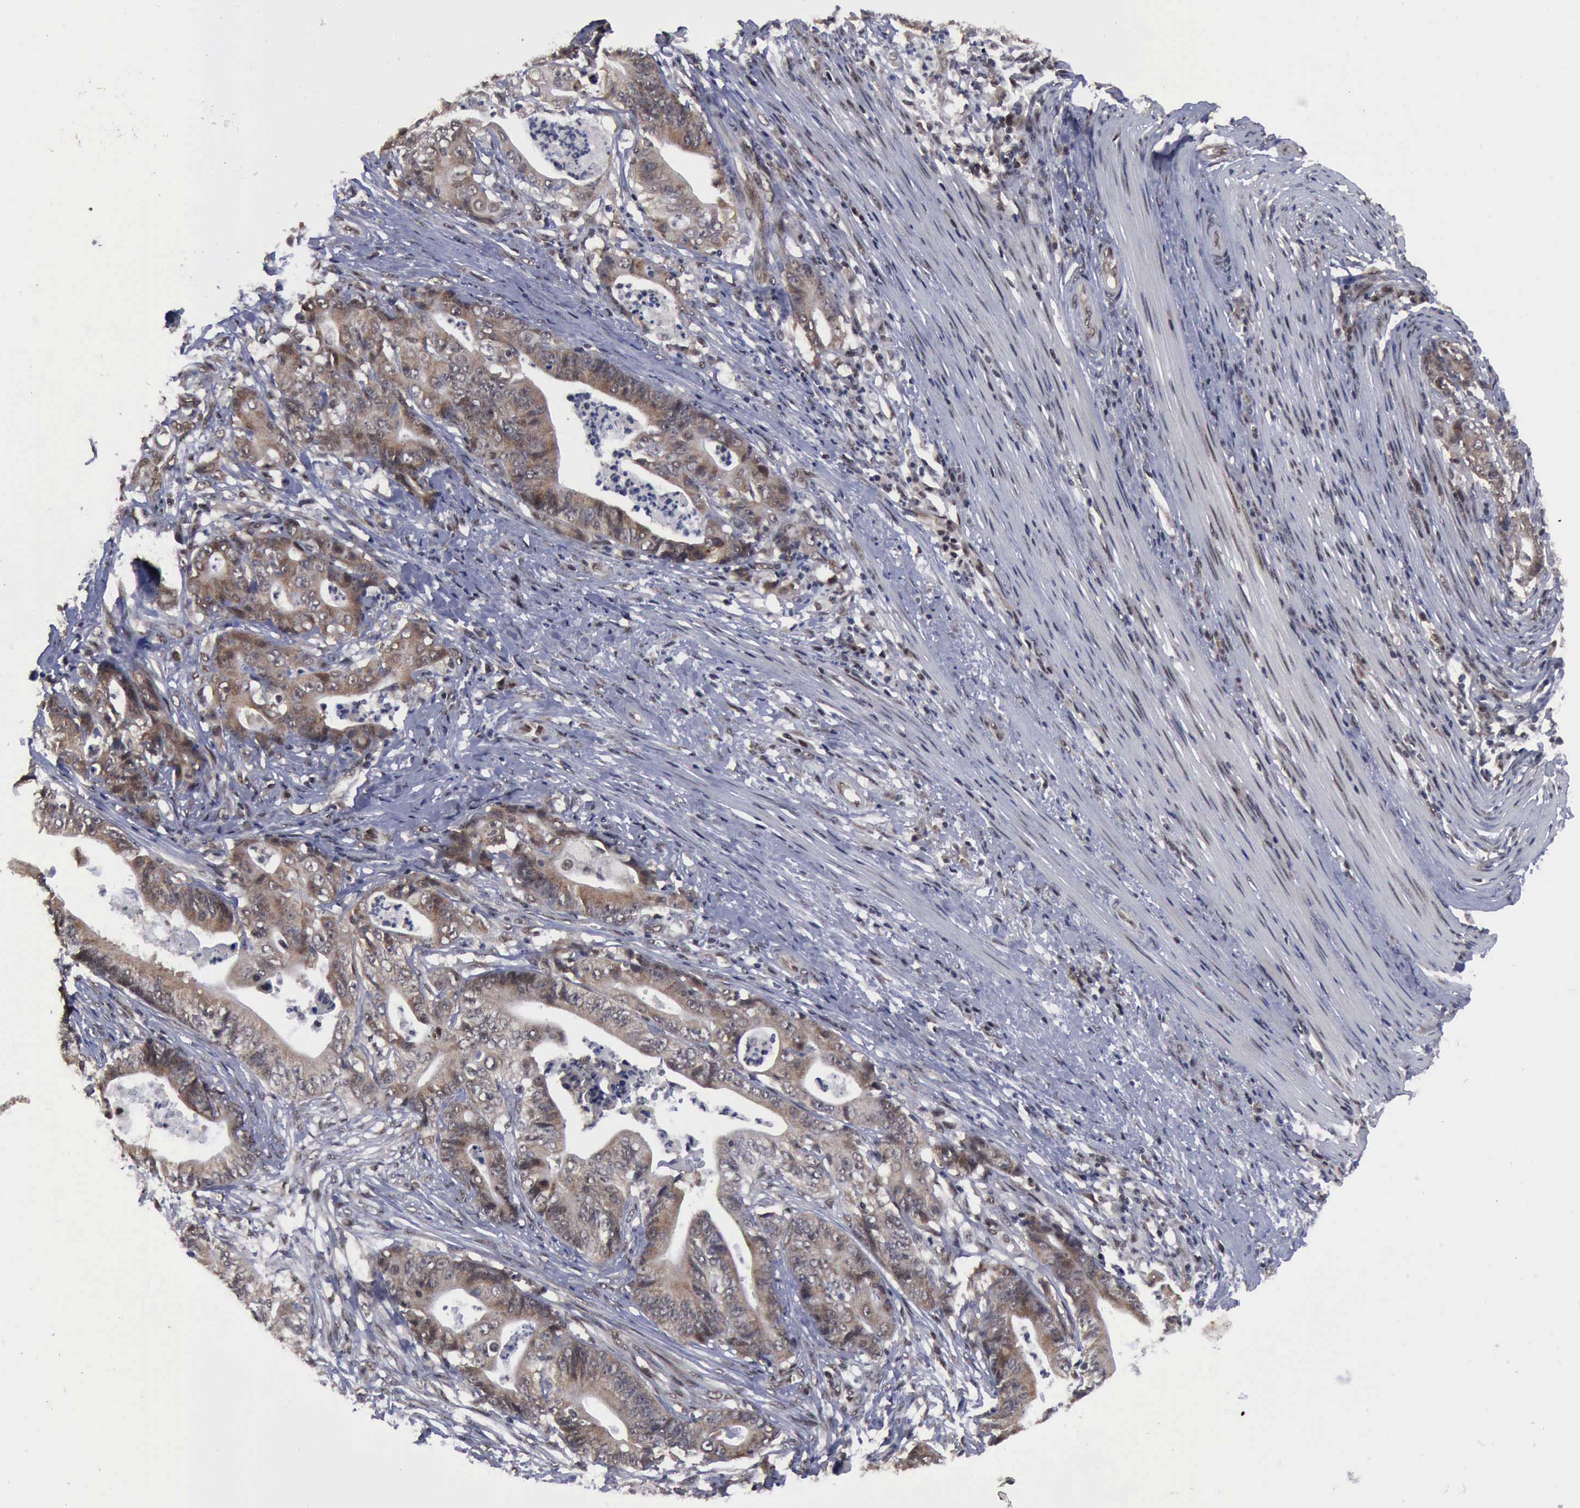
{"staining": {"intensity": "moderate", "quantity": ">75%", "location": "cytoplasmic/membranous,nuclear"}, "tissue": "stomach cancer", "cell_type": "Tumor cells", "image_type": "cancer", "snomed": [{"axis": "morphology", "description": "Adenocarcinoma, NOS"}, {"axis": "topography", "description": "Stomach, lower"}], "caption": "A photomicrograph showing moderate cytoplasmic/membranous and nuclear staining in about >75% of tumor cells in stomach adenocarcinoma, as visualized by brown immunohistochemical staining.", "gene": "RTCB", "patient": {"sex": "female", "age": 86}}